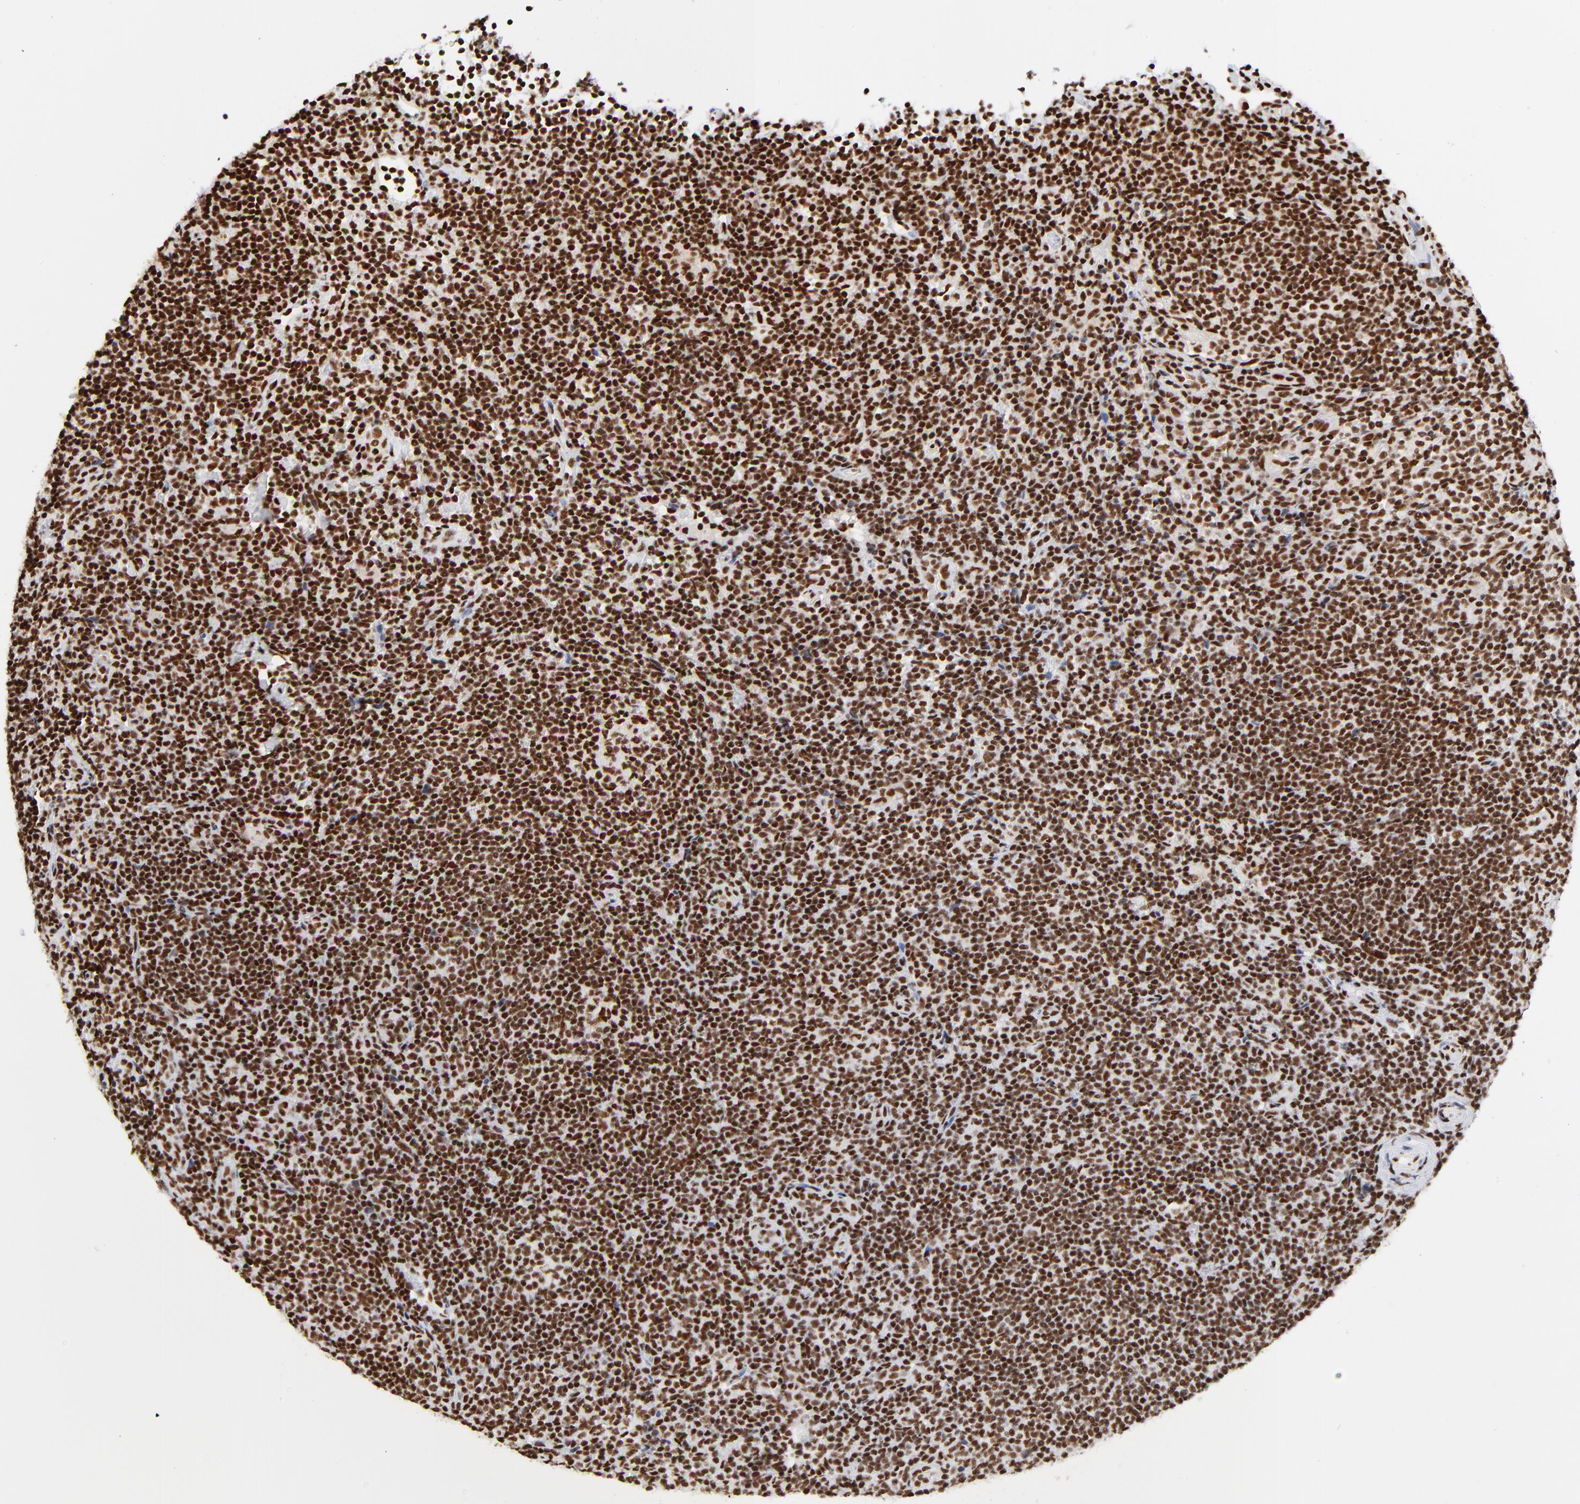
{"staining": {"intensity": "strong", "quantity": ">75%", "location": "nuclear"}, "tissue": "lymphoma", "cell_type": "Tumor cells", "image_type": "cancer", "snomed": [{"axis": "morphology", "description": "Malignant lymphoma, non-Hodgkin's type, Low grade"}, {"axis": "topography", "description": "Lymph node"}], "caption": "Immunohistochemical staining of human low-grade malignant lymphoma, non-Hodgkin's type displays high levels of strong nuclear protein expression in approximately >75% of tumor cells.", "gene": "CREB1", "patient": {"sex": "female", "age": 76}}